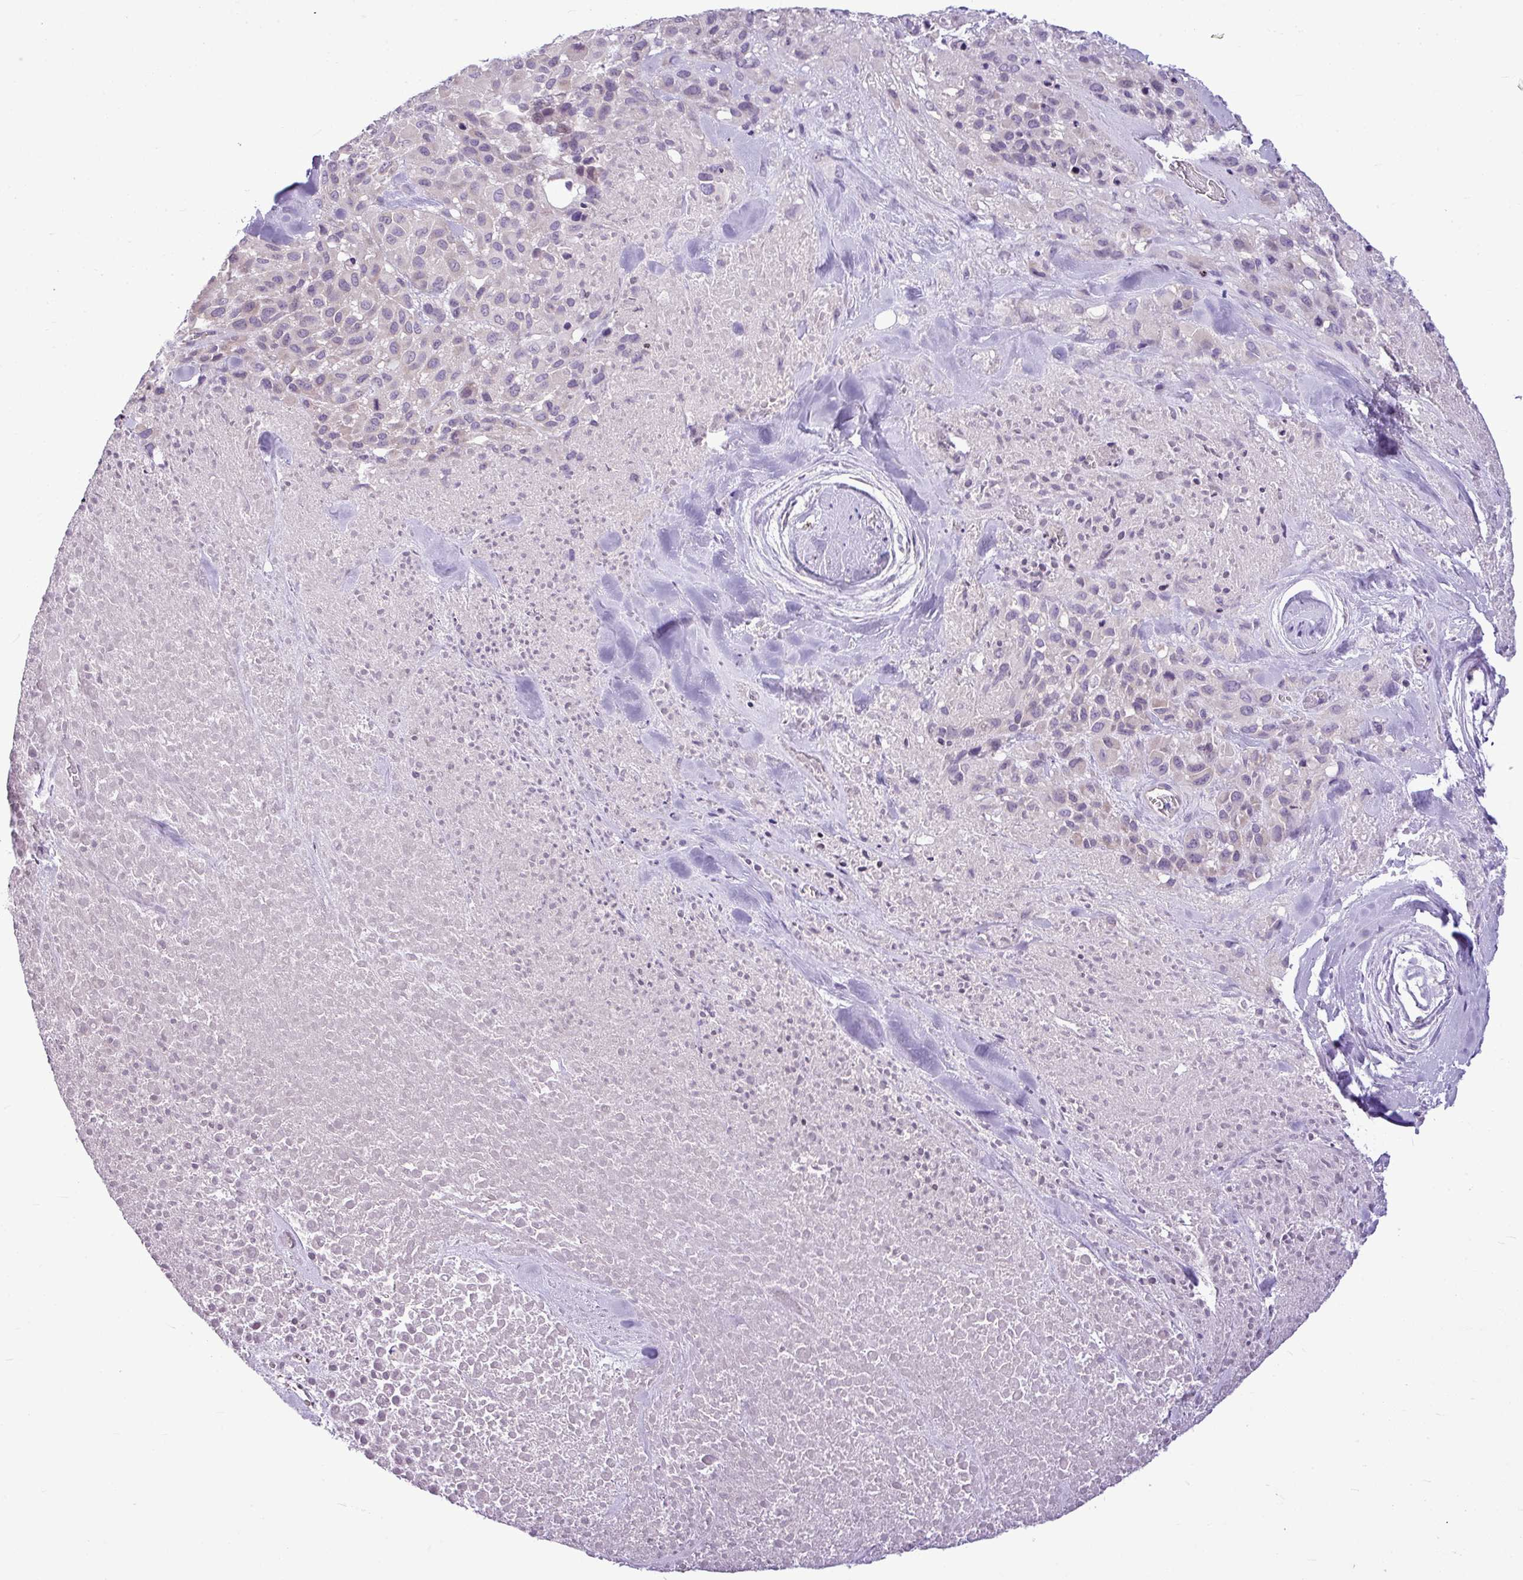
{"staining": {"intensity": "negative", "quantity": "none", "location": "none"}, "tissue": "melanoma", "cell_type": "Tumor cells", "image_type": "cancer", "snomed": [{"axis": "morphology", "description": "Malignant melanoma, Metastatic site"}, {"axis": "topography", "description": "Skin"}], "caption": "IHC photomicrograph of human malignant melanoma (metastatic site) stained for a protein (brown), which reveals no positivity in tumor cells.", "gene": "IL17A", "patient": {"sex": "female", "age": 81}}